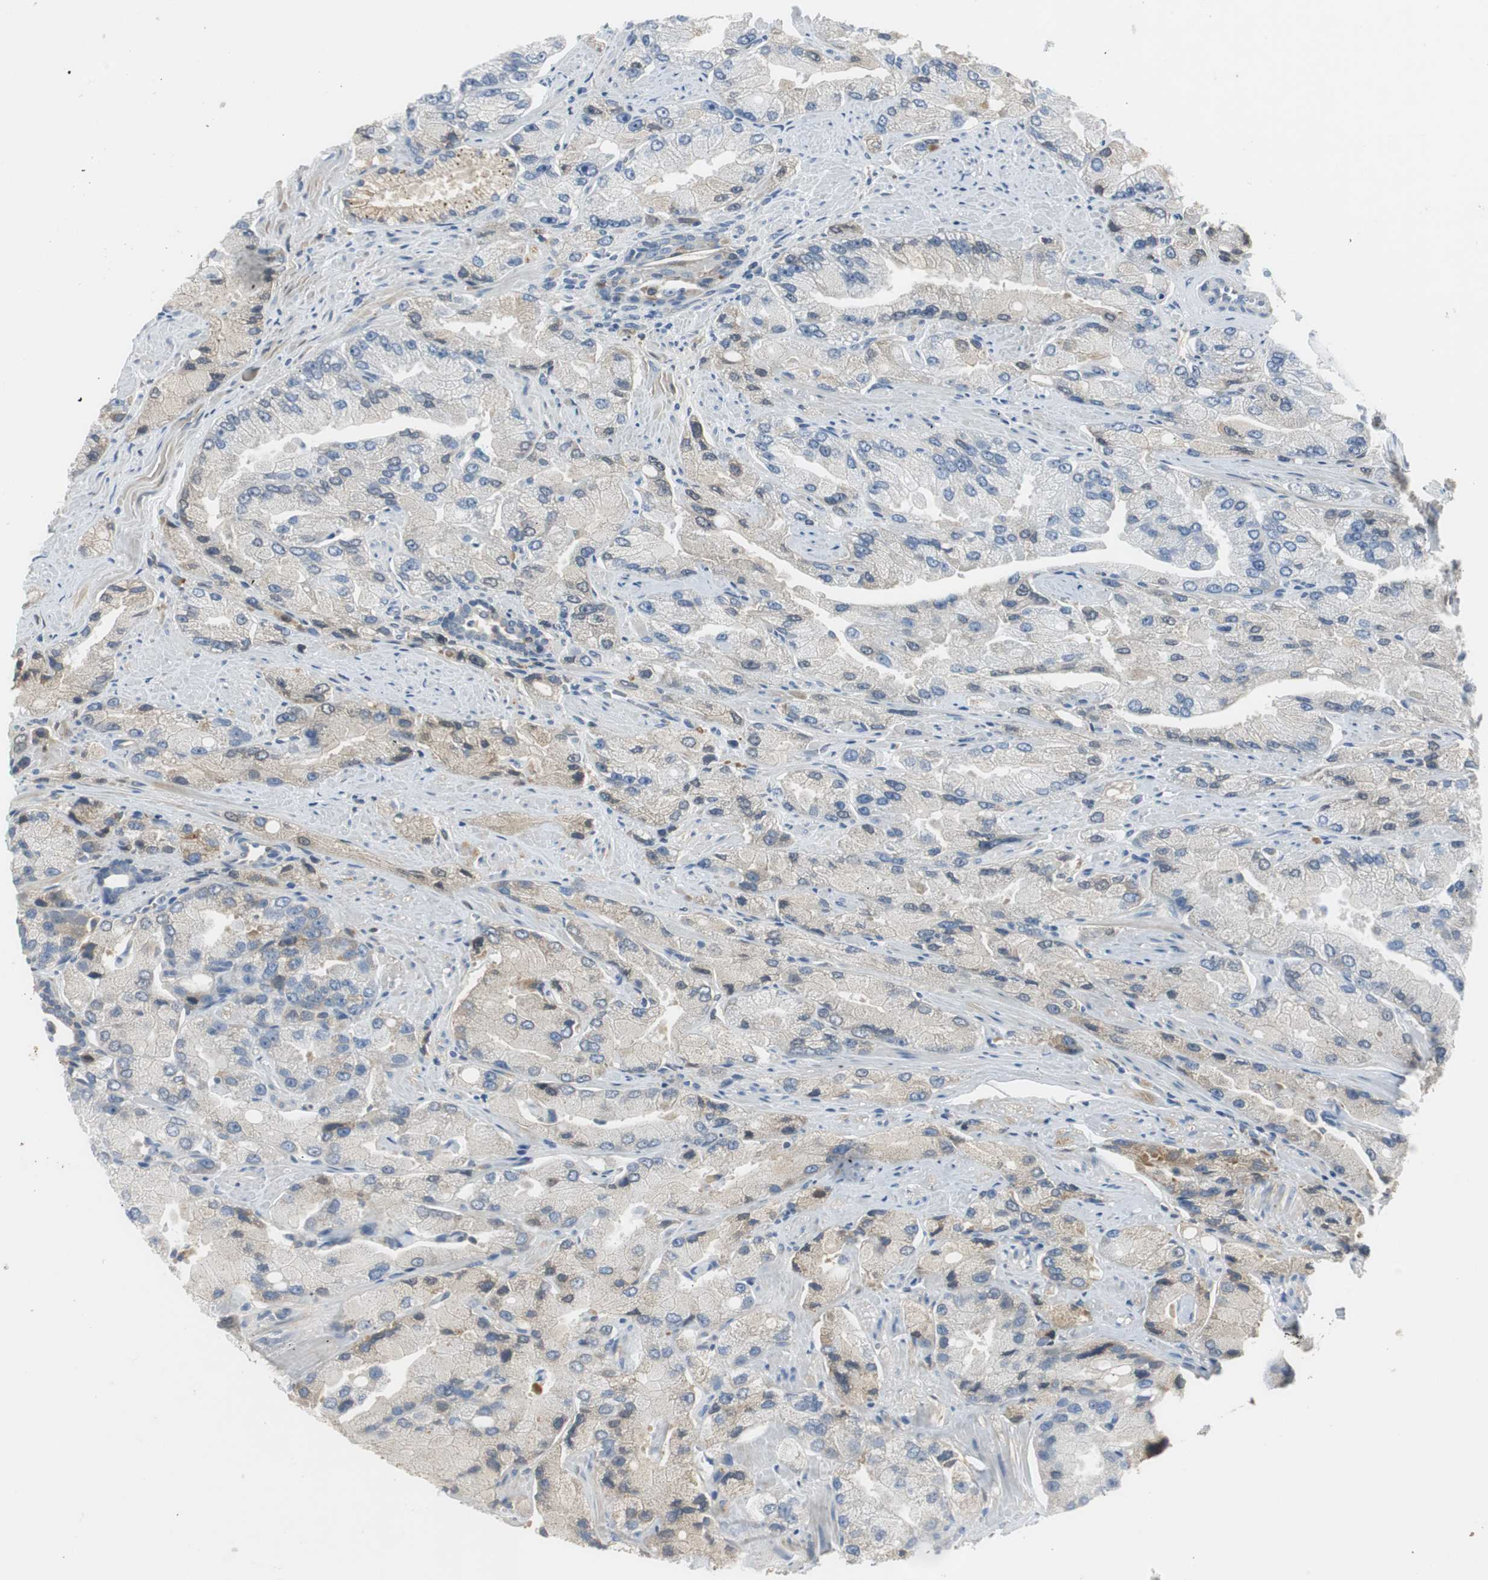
{"staining": {"intensity": "weak", "quantity": "<25%", "location": "cytoplasmic/membranous"}, "tissue": "prostate cancer", "cell_type": "Tumor cells", "image_type": "cancer", "snomed": [{"axis": "morphology", "description": "Adenocarcinoma, High grade"}, {"axis": "topography", "description": "Prostate"}], "caption": "A micrograph of human prostate high-grade adenocarcinoma is negative for staining in tumor cells.", "gene": "SERPINF1", "patient": {"sex": "male", "age": 58}}